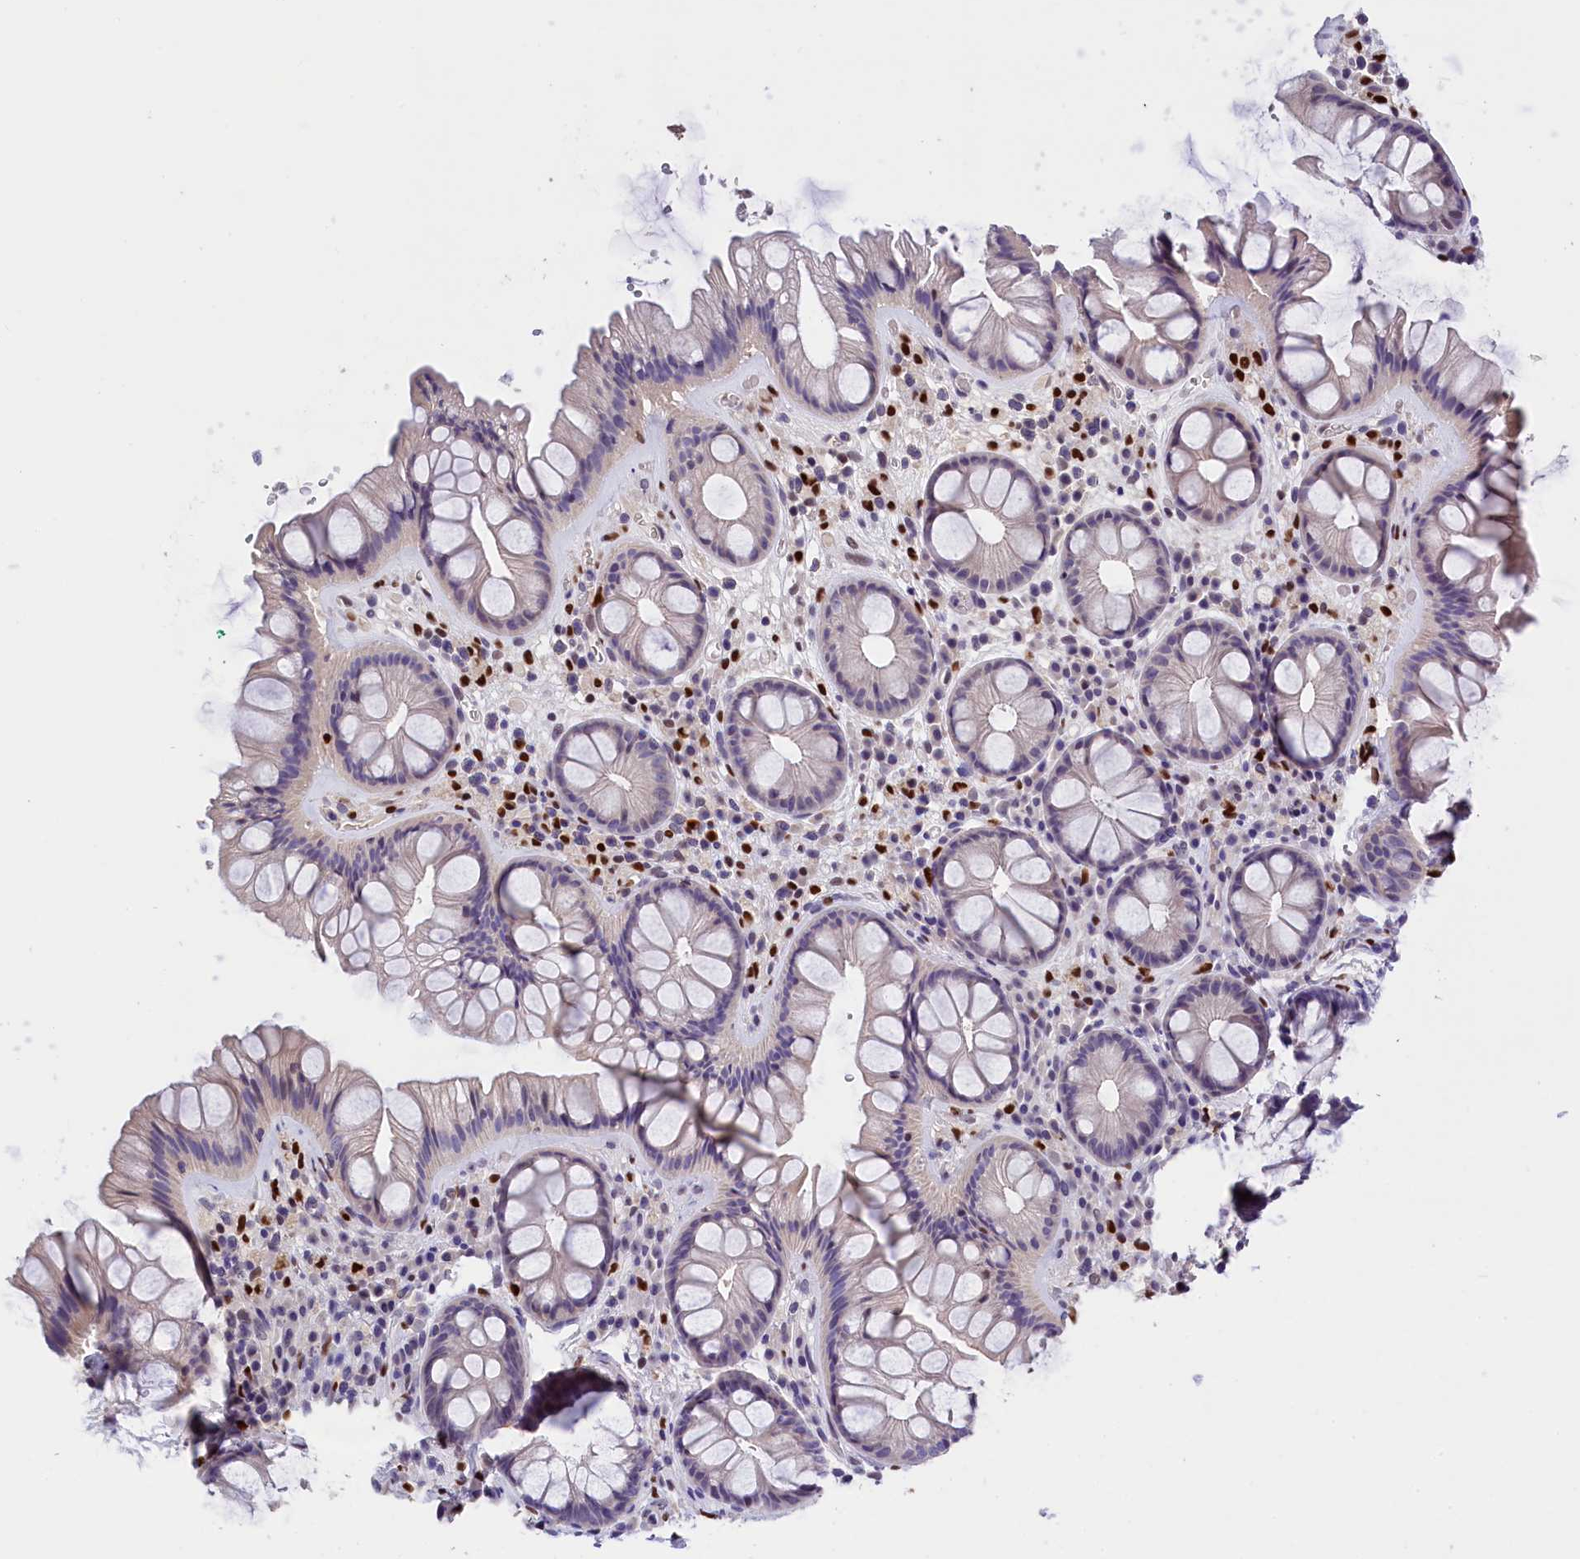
{"staining": {"intensity": "negative", "quantity": "none", "location": "none"}, "tissue": "rectum", "cell_type": "Glandular cells", "image_type": "normal", "snomed": [{"axis": "morphology", "description": "Normal tissue, NOS"}, {"axis": "topography", "description": "Rectum"}], "caption": "A high-resolution image shows immunohistochemistry (IHC) staining of normal rectum, which displays no significant positivity in glandular cells.", "gene": "BTBD9", "patient": {"sex": "male", "age": 74}}